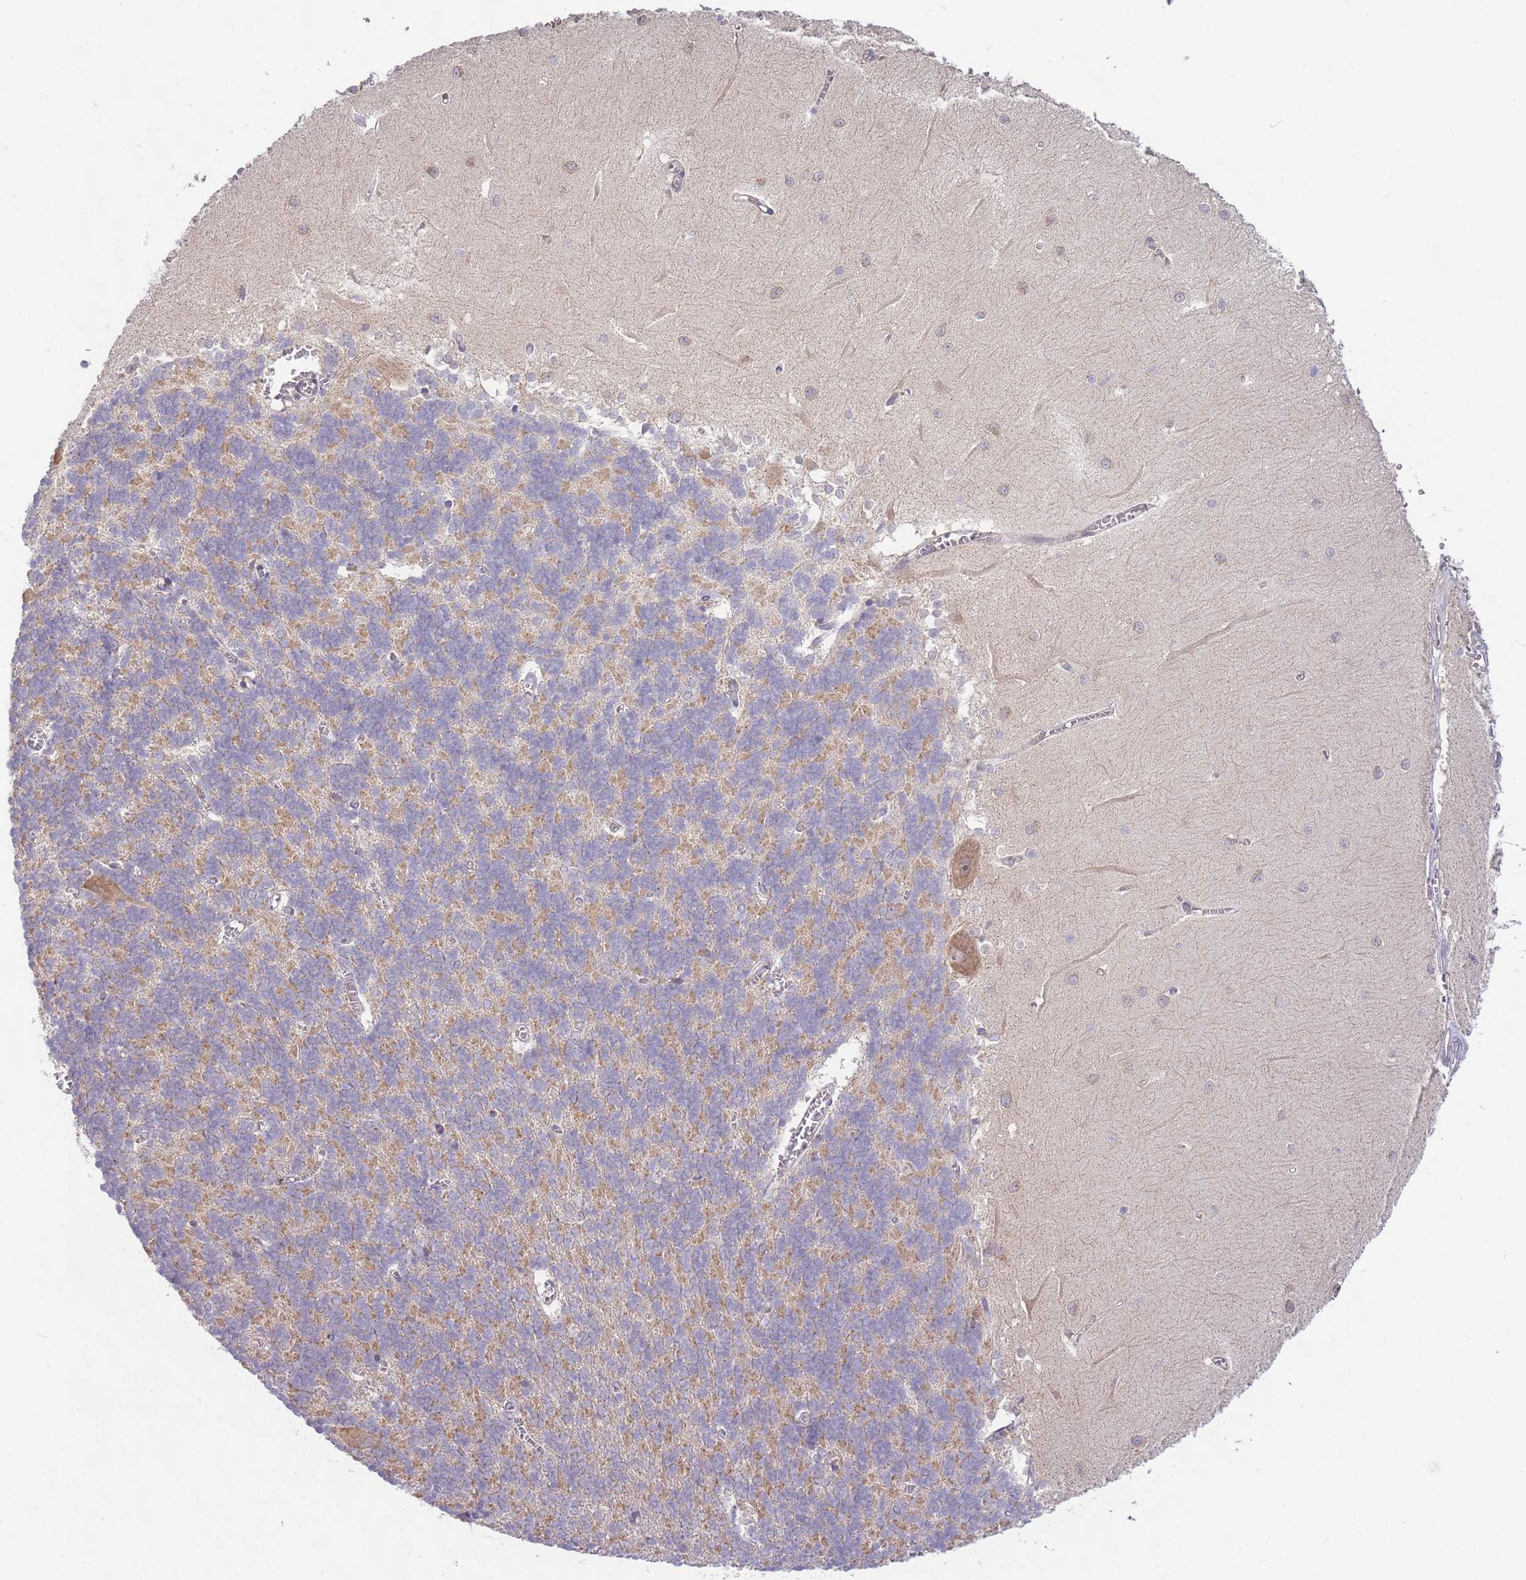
{"staining": {"intensity": "moderate", "quantity": "25%-75%", "location": "cytoplasmic/membranous"}, "tissue": "cerebellum", "cell_type": "Cells in granular layer", "image_type": "normal", "snomed": [{"axis": "morphology", "description": "Normal tissue, NOS"}, {"axis": "topography", "description": "Cerebellum"}], "caption": "IHC (DAB (3,3'-diaminobenzidine)) staining of benign cerebellum shows moderate cytoplasmic/membranous protein positivity in about 25%-75% of cells in granular layer. The staining is performed using DAB brown chromogen to label protein expression. The nuclei are counter-stained blue using hematoxylin.", "gene": "SKOR2", "patient": {"sex": "male", "age": 37}}